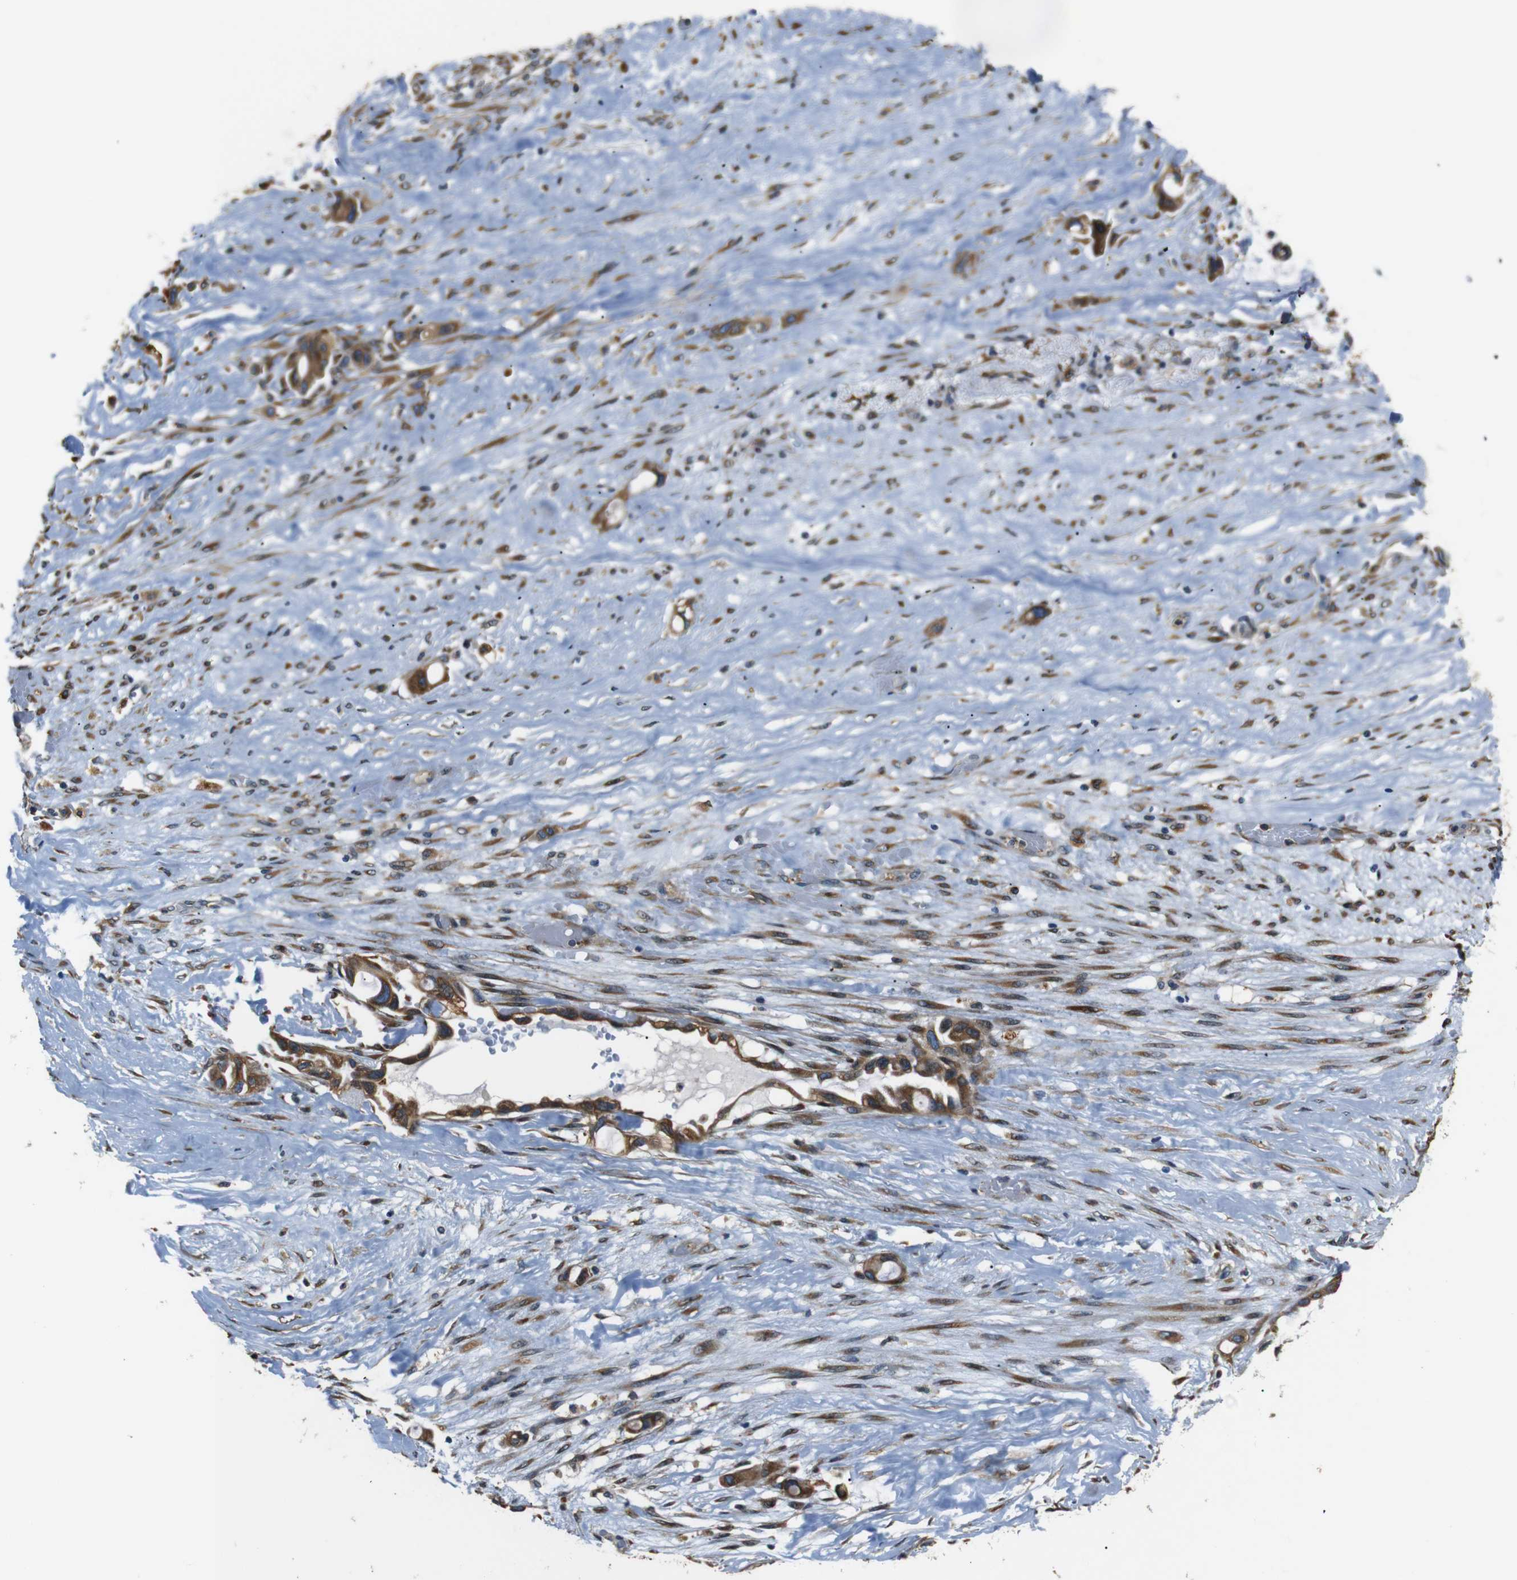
{"staining": {"intensity": "moderate", "quantity": ">75%", "location": "cytoplasmic/membranous"}, "tissue": "liver cancer", "cell_type": "Tumor cells", "image_type": "cancer", "snomed": [{"axis": "morphology", "description": "Cholangiocarcinoma"}, {"axis": "topography", "description": "Liver"}], "caption": "Tumor cells demonstrate medium levels of moderate cytoplasmic/membranous positivity in about >75% of cells in liver cancer (cholangiocarcinoma).", "gene": "TMED2", "patient": {"sex": "female", "age": 65}}